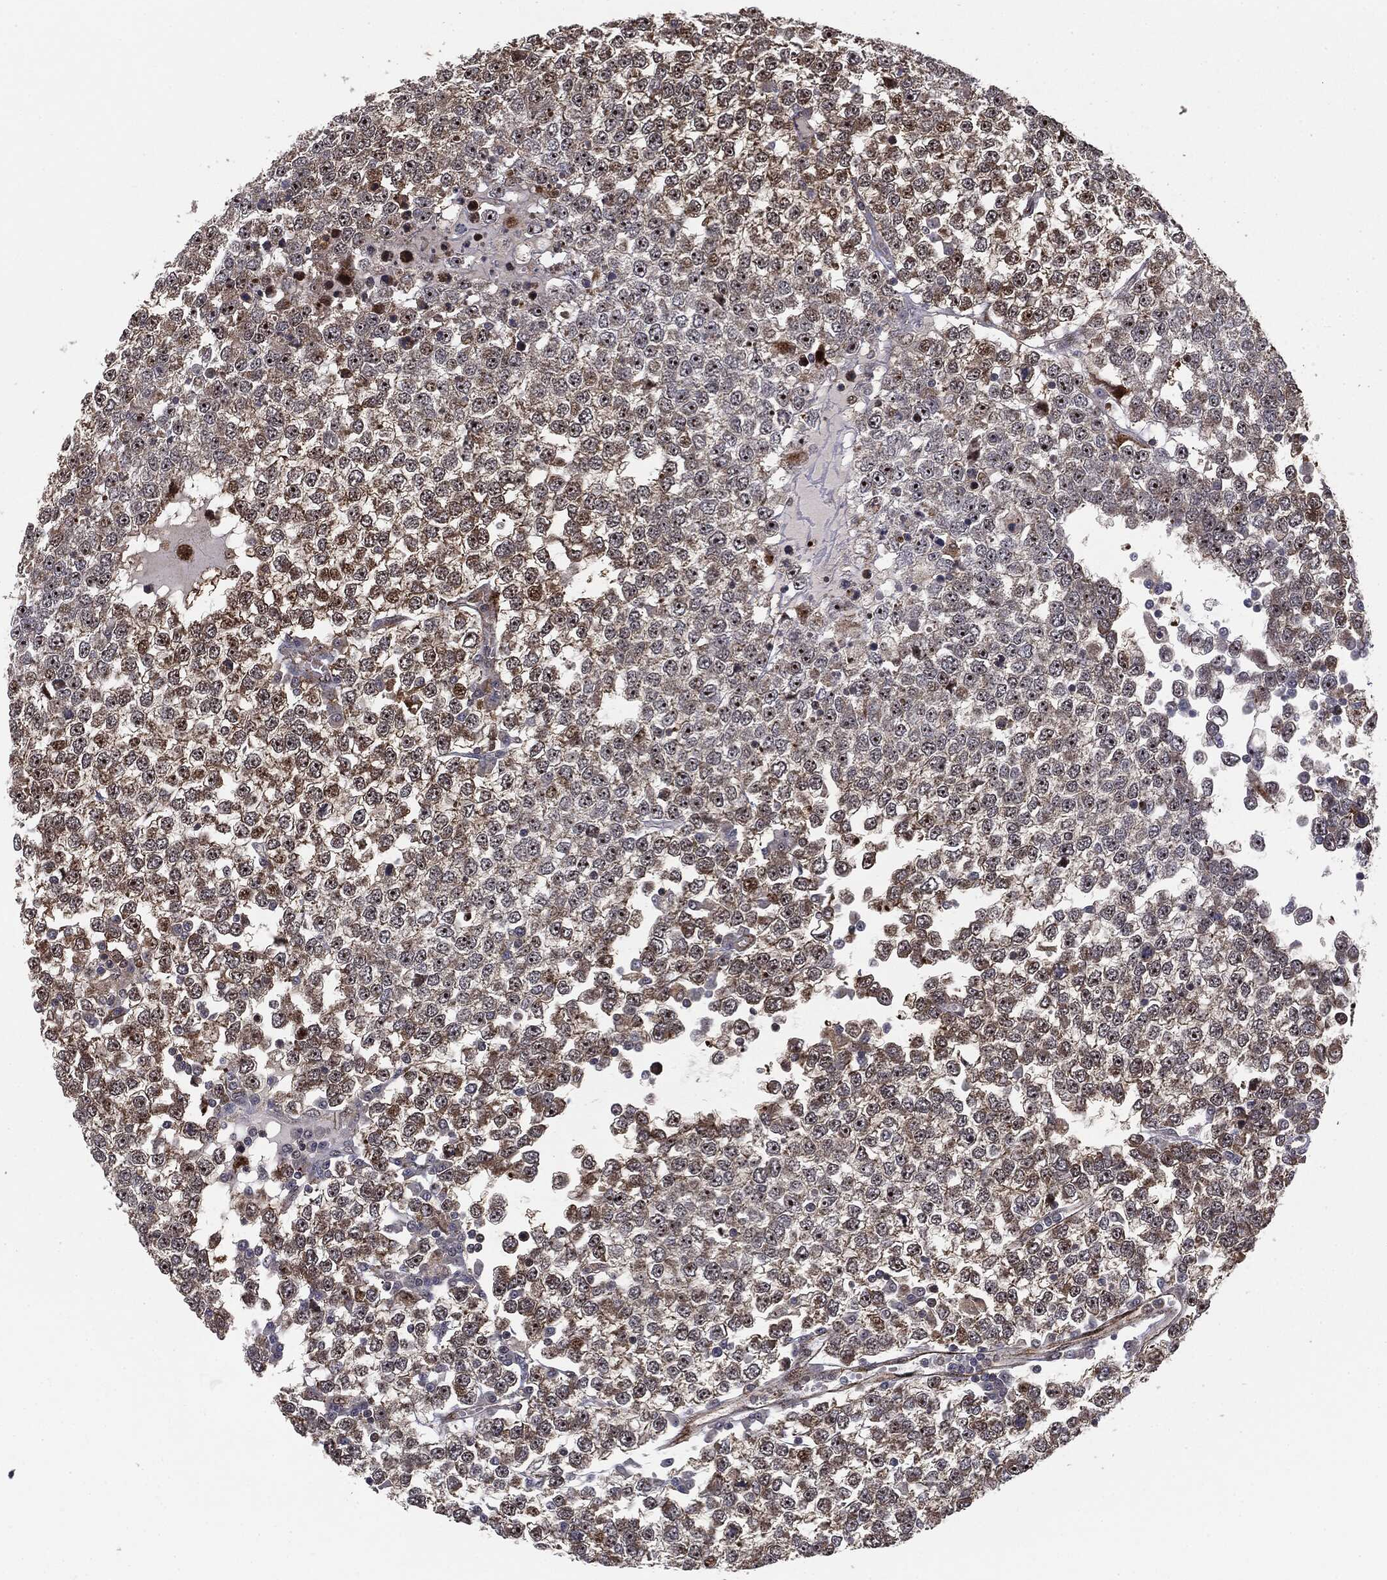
{"staining": {"intensity": "moderate", "quantity": ">75%", "location": "cytoplasmic/membranous"}, "tissue": "testis cancer", "cell_type": "Tumor cells", "image_type": "cancer", "snomed": [{"axis": "morphology", "description": "Seminoma, NOS"}, {"axis": "topography", "description": "Testis"}], "caption": "High-power microscopy captured an IHC micrograph of seminoma (testis), revealing moderate cytoplasmic/membranous positivity in about >75% of tumor cells.", "gene": "PTEN", "patient": {"sex": "male", "age": 65}}